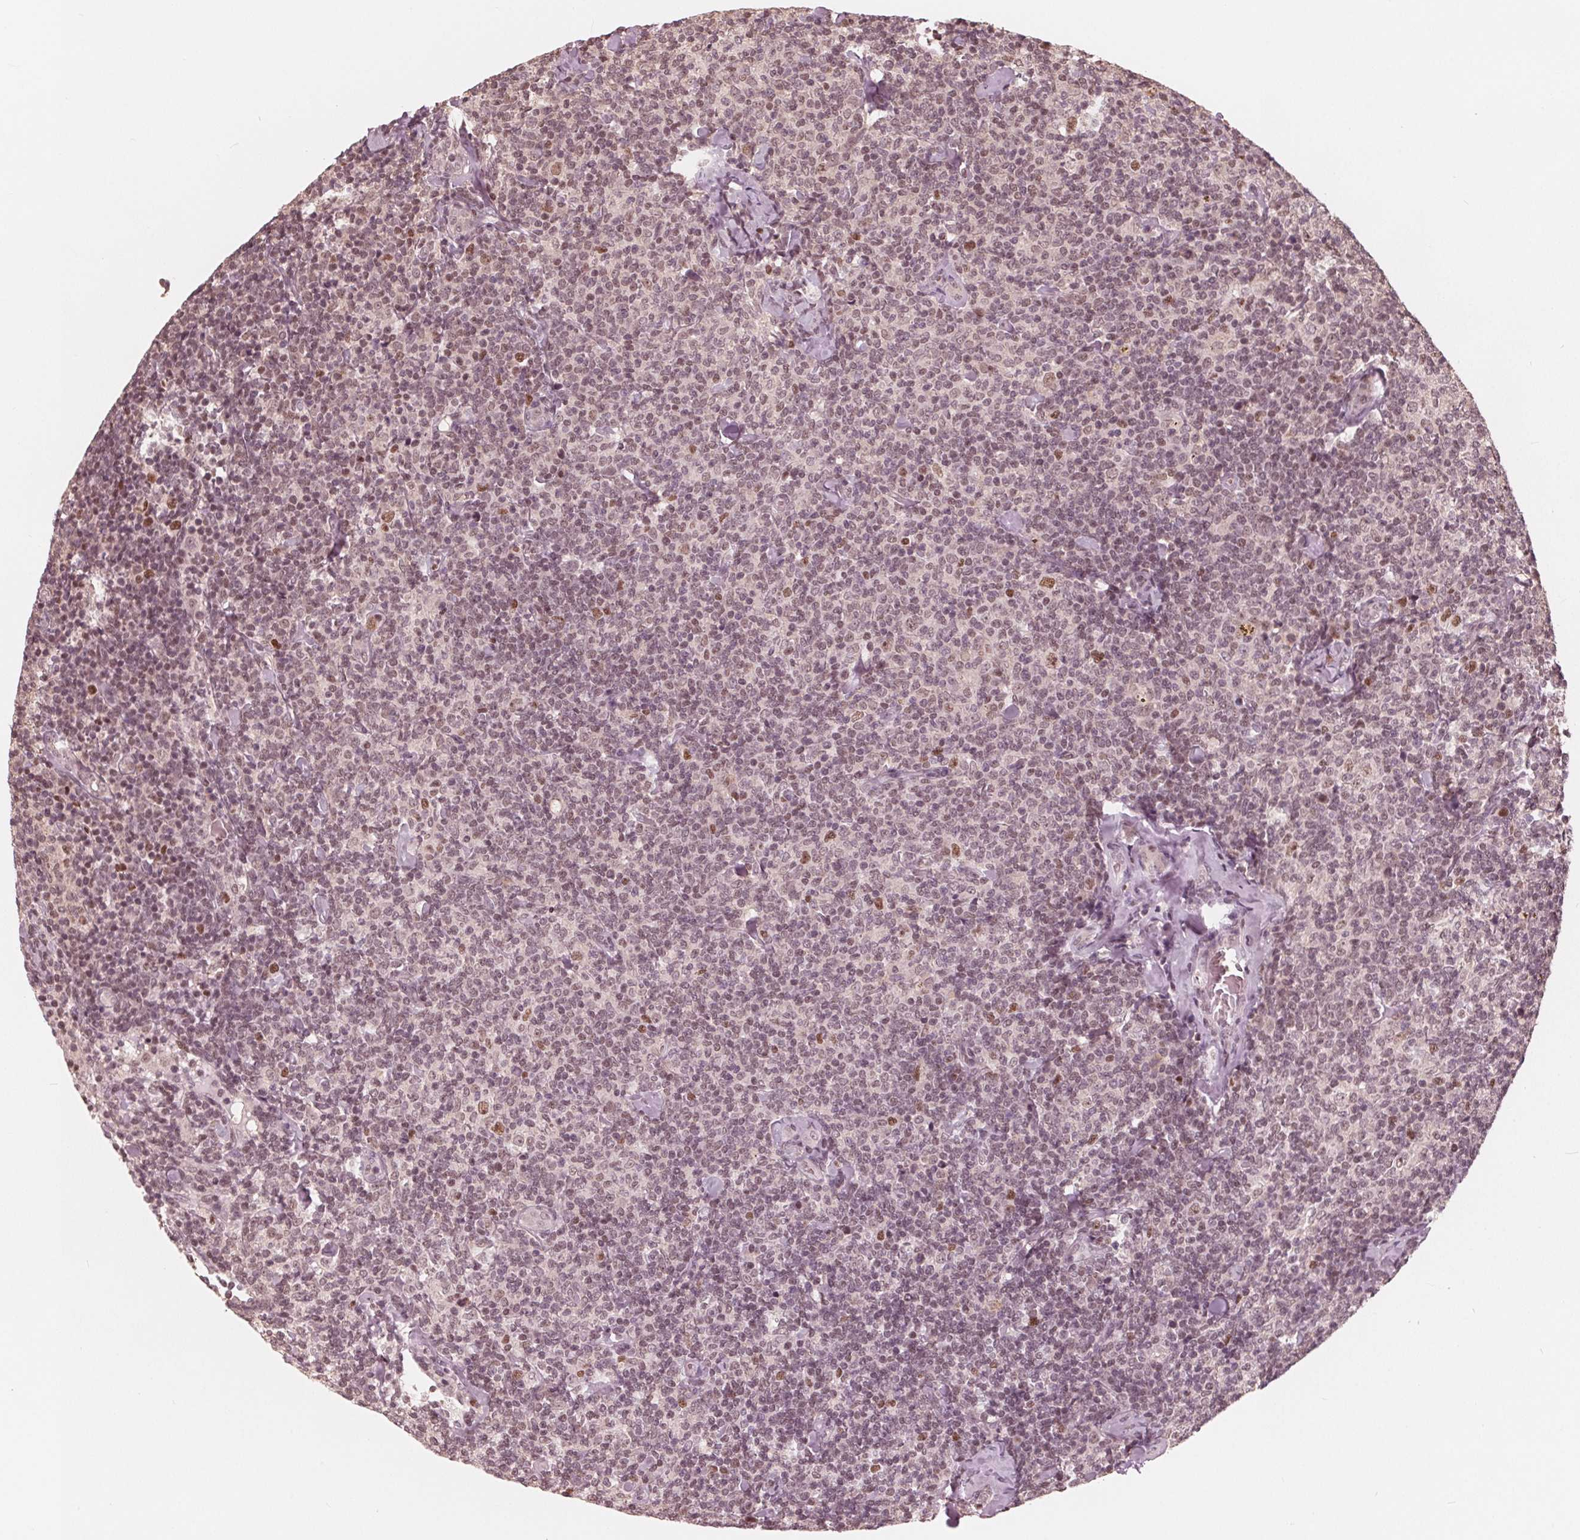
{"staining": {"intensity": "weak", "quantity": ">75%", "location": "nuclear"}, "tissue": "lymphoma", "cell_type": "Tumor cells", "image_type": "cancer", "snomed": [{"axis": "morphology", "description": "Malignant lymphoma, non-Hodgkin's type, Low grade"}, {"axis": "topography", "description": "Lymph node"}], "caption": "Tumor cells reveal low levels of weak nuclear expression in approximately >75% of cells in human malignant lymphoma, non-Hodgkin's type (low-grade).", "gene": "HIRIP3", "patient": {"sex": "female", "age": 56}}